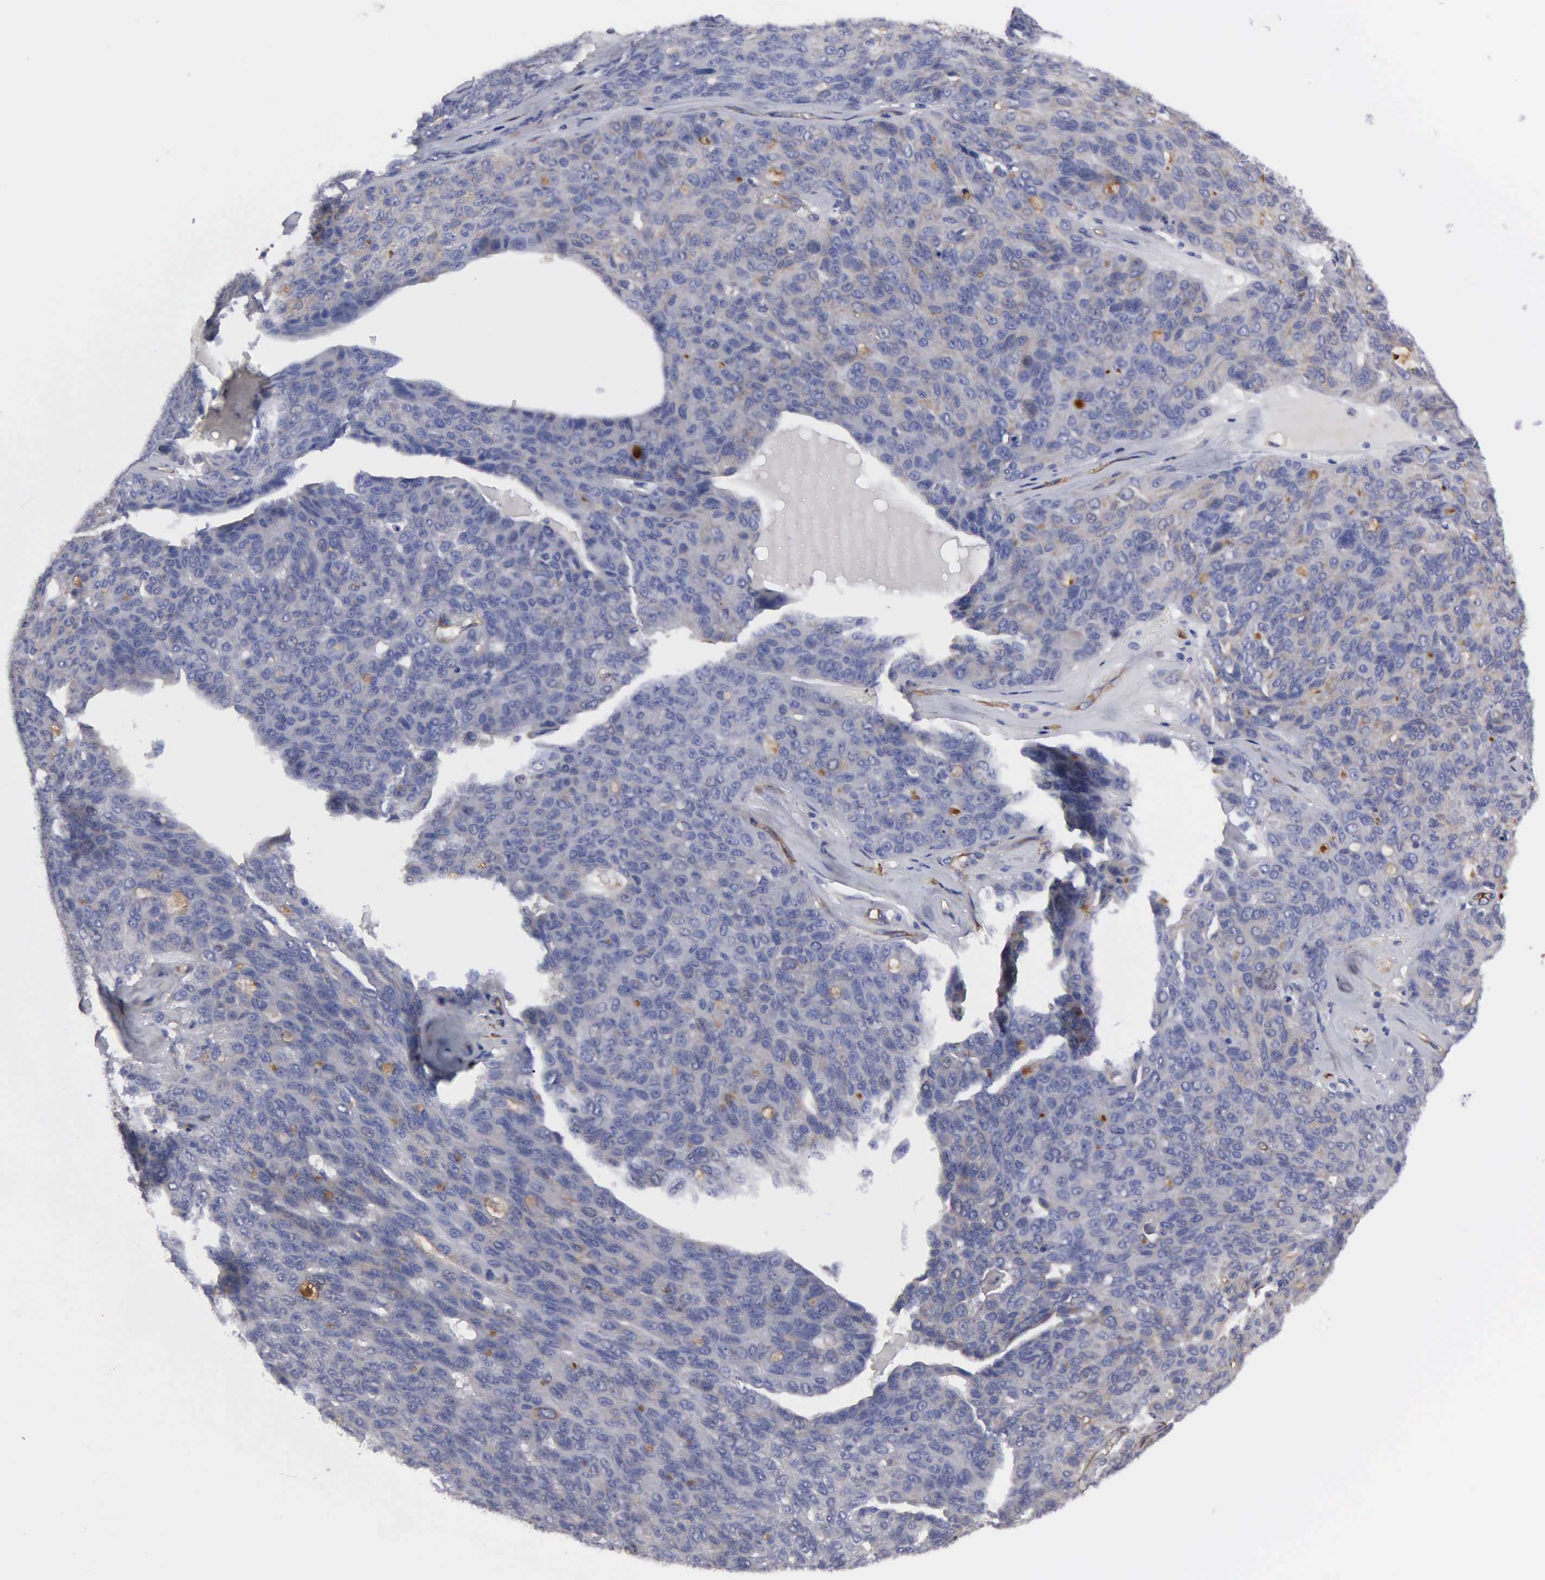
{"staining": {"intensity": "weak", "quantity": "<25%", "location": "cytoplasmic/membranous"}, "tissue": "ovarian cancer", "cell_type": "Tumor cells", "image_type": "cancer", "snomed": [{"axis": "morphology", "description": "Carcinoma, endometroid"}, {"axis": "topography", "description": "Ovary"}], "caption": "The histopathology image shows no staining of tumor cells in ovarian cancer.", "gene": "RDX", "patient": {"sex": "female", "age": 60}}